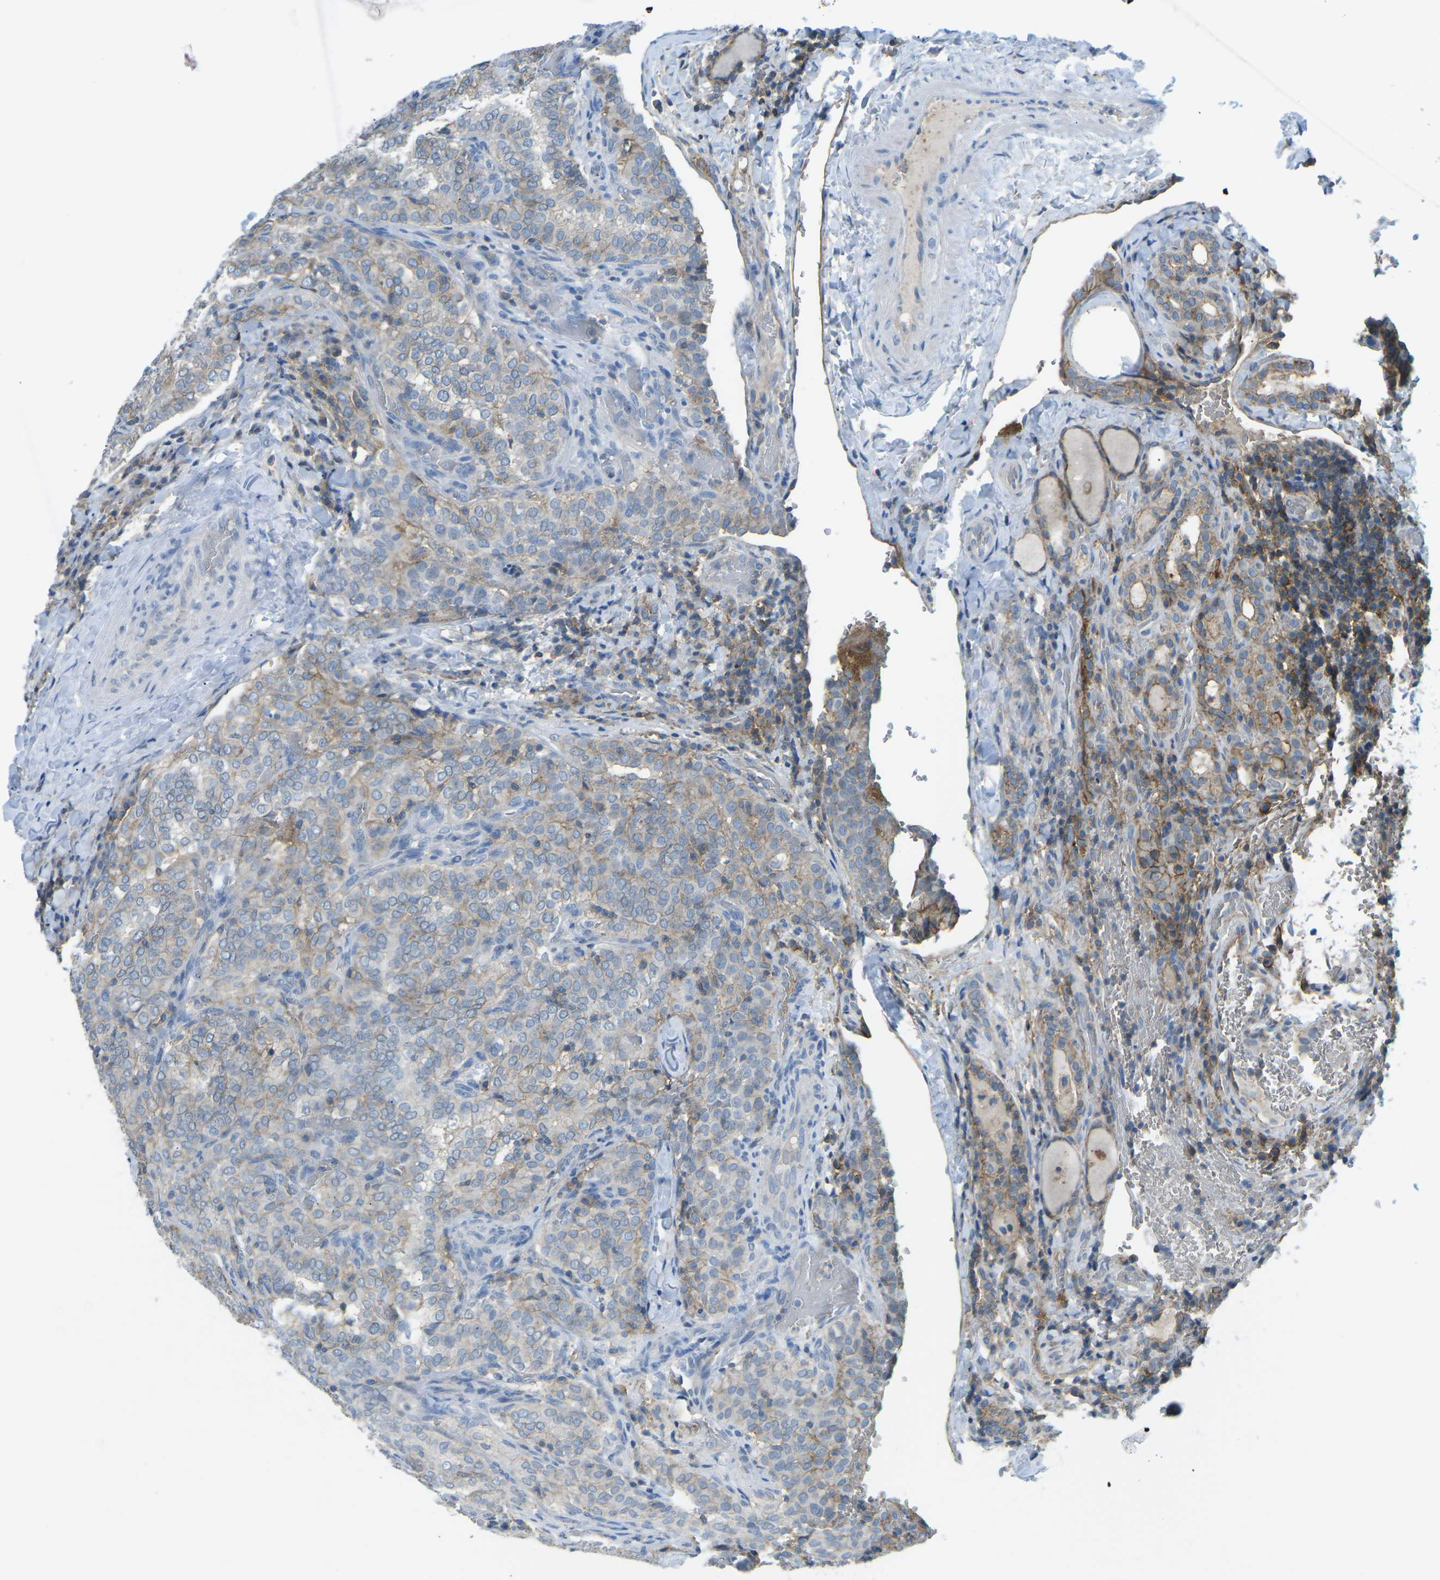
{"staining": {"intensity": "weak", "quantity": "25%-75%", "location": "cytoplasmic/membranous"}, "tissue": "thyroid cancer", "cell_type": "Tumor cells", "image_type": "cancer", "snomed": [{"axis": "morphology", "description": "Normal tissue, NOS"}, {"axis": "morphology", "description": "Papillary adenocarcinoma, NOS"}, {"axis": "topography", "description": "Thyroid gland"}], "caption": "Thyroid cancer (papillary adenocarcinoma) stained with DAB (3,3'-diaminobenzidine) immunohistochemistry (IHC) reveals low levels of weak cytoplasmic/membranous expression in approximately 25%-75% of tumor cells.", "gene": "CD47", "patient": {"sex": "female", "age": 30}}